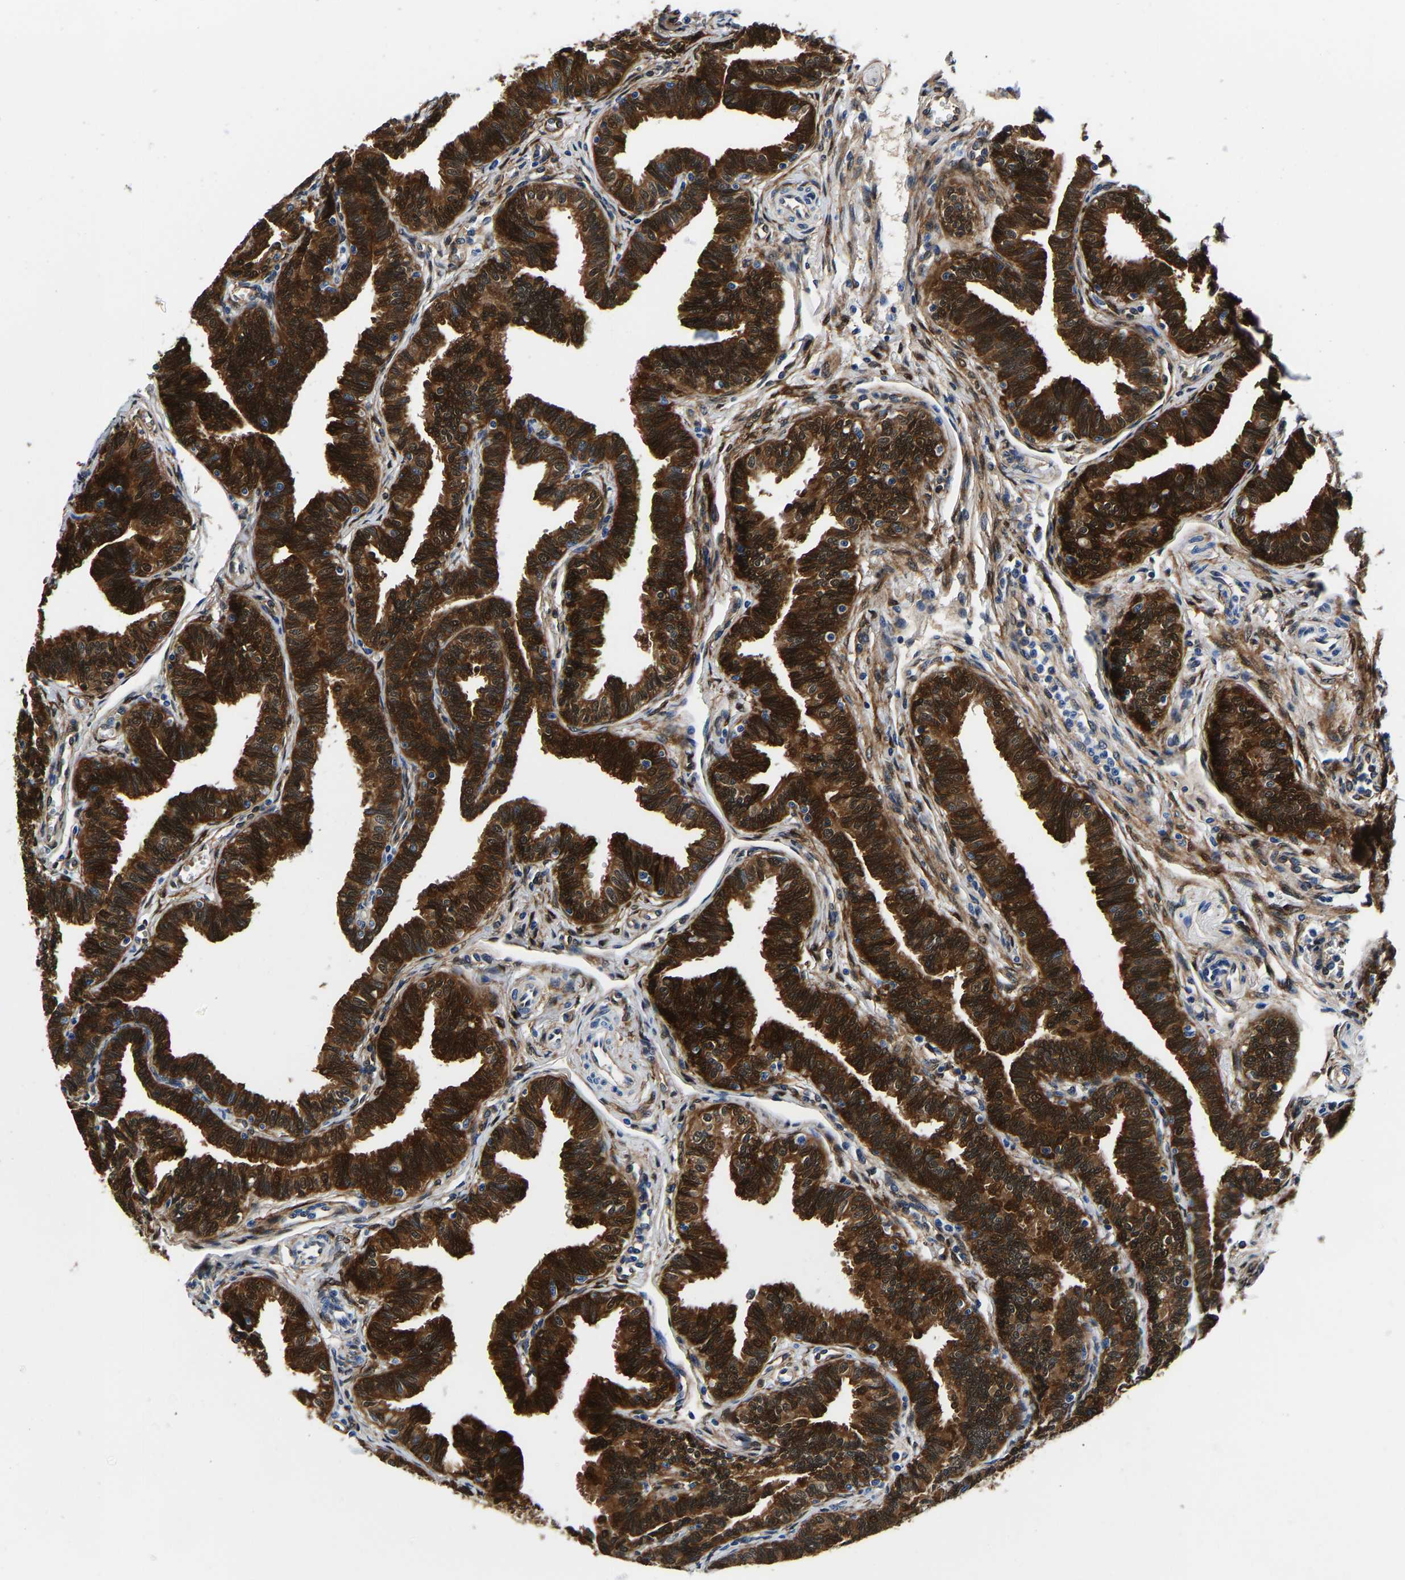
{"staining": {"intensity": "strong", "quantity": ">75%", "location": "cytoplasmic/membranous,nuclear"}, "tissue": "fallopian tube", "cell_type": "Glandular cells", "image_type": "normal", "snomed": [{"axis": "morphology", "description": "Normal tissue, NOS"}, {"axis": "topography", "description": "Fallopian tube"}, {"axis": "topography", "description": "Ovary"}], "caption": "High-magnification brightfield microscopy of normal fallopian tube stained with DAB (brown) and counterstained with hematoxylin (blue). glandular cells exhibit strong cytoplasmic/membranous,nuclear positivity is present in approximately>75% of cells.", "gene": "S100A13", "patient": {"sex": "female", "age": 23}}